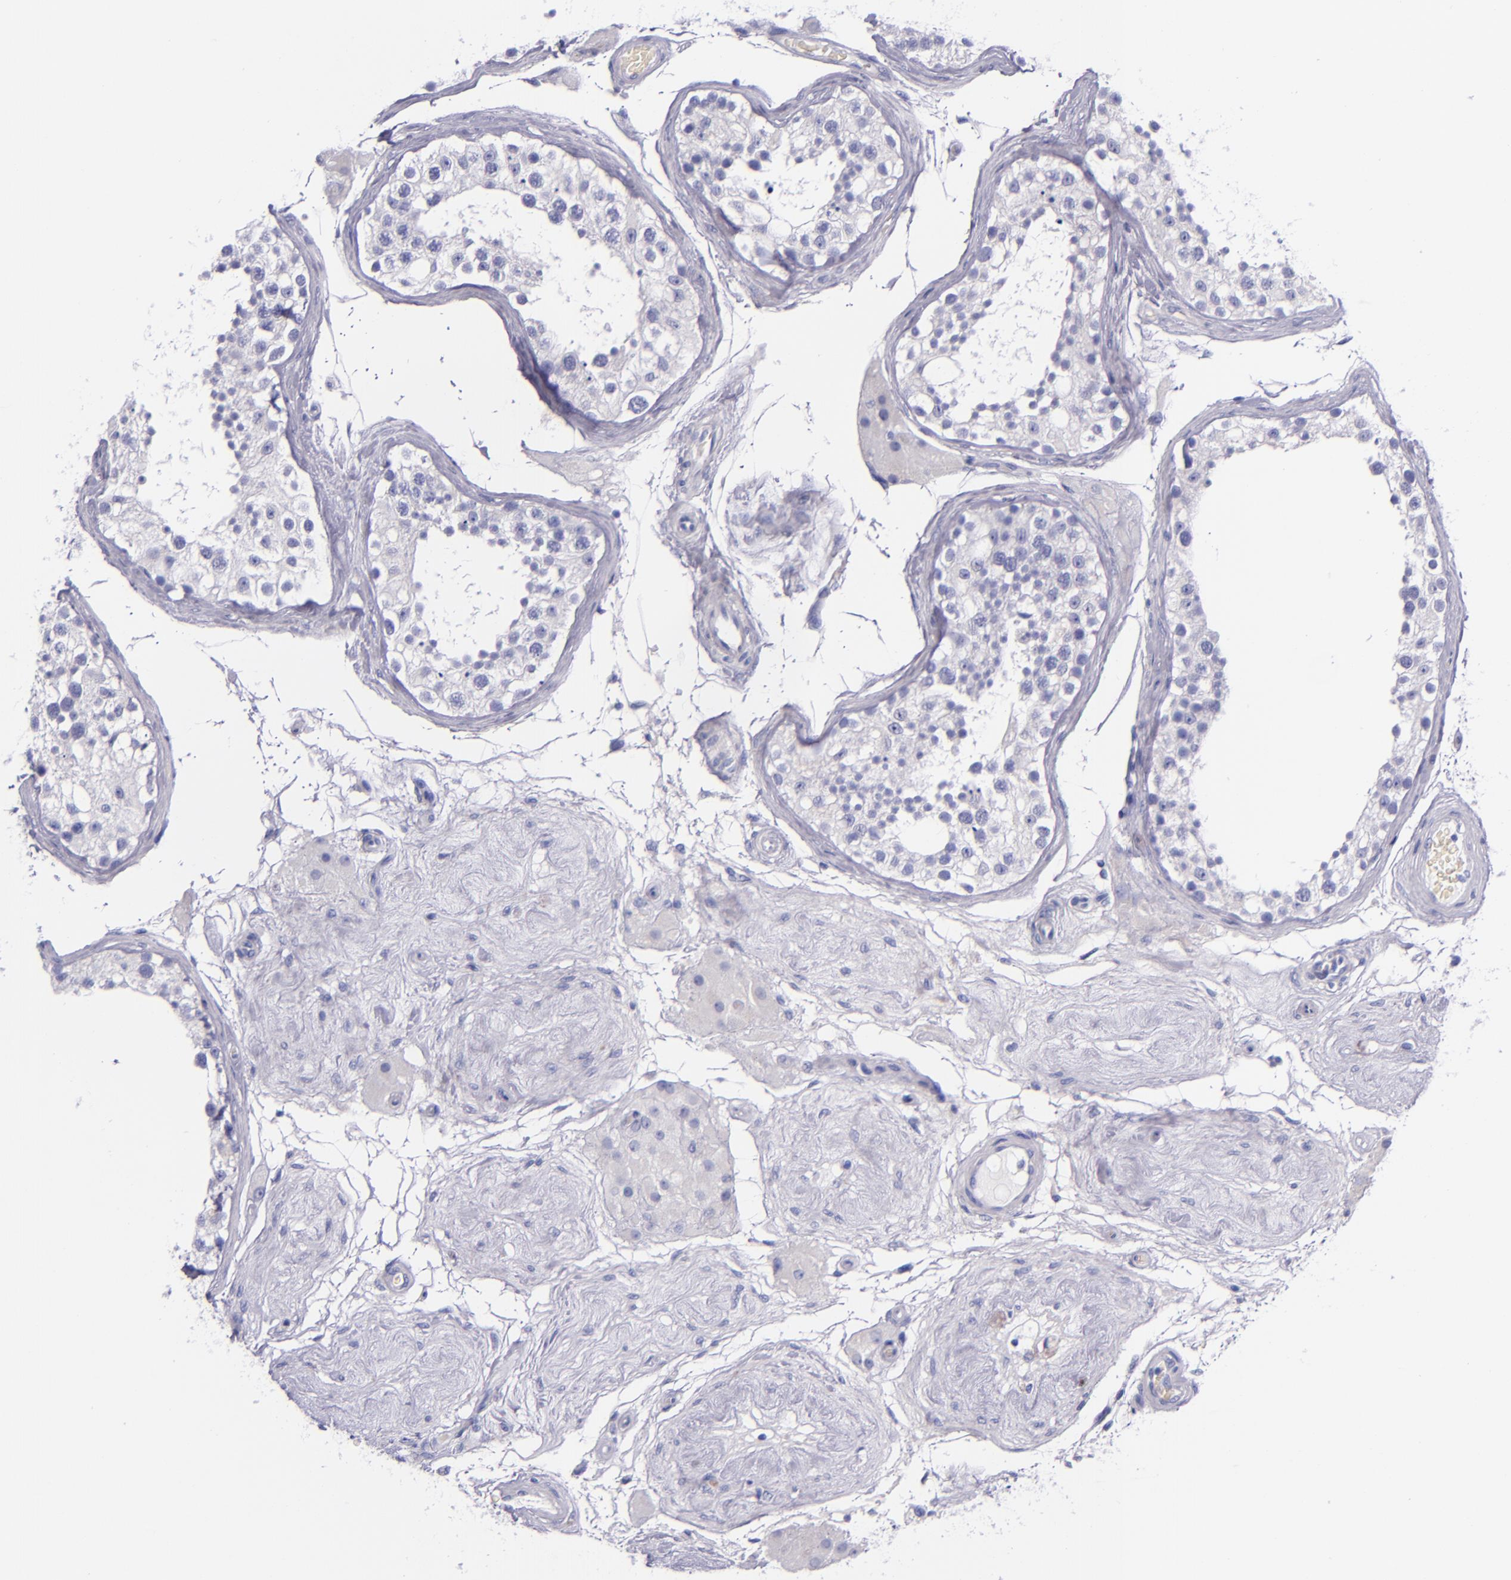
{"staining": {"intensity": "negative", "quantity": "none", "location": "none"}, "tissue": "testis", "cell_type": "Cells in seminiferous ducts", "image_type": "normal", "snomed": [{"axis": "morphology", "description": "Normal tissue, NOS"}, {"axis": "topography", "description": "Testis"}], "caption": "Histopathology image shows no protein positivity in cells in seminiferous ducts of unremarkable testis.", "gene": "LAG3", "patient": {"sex": "male", "age": 68}}